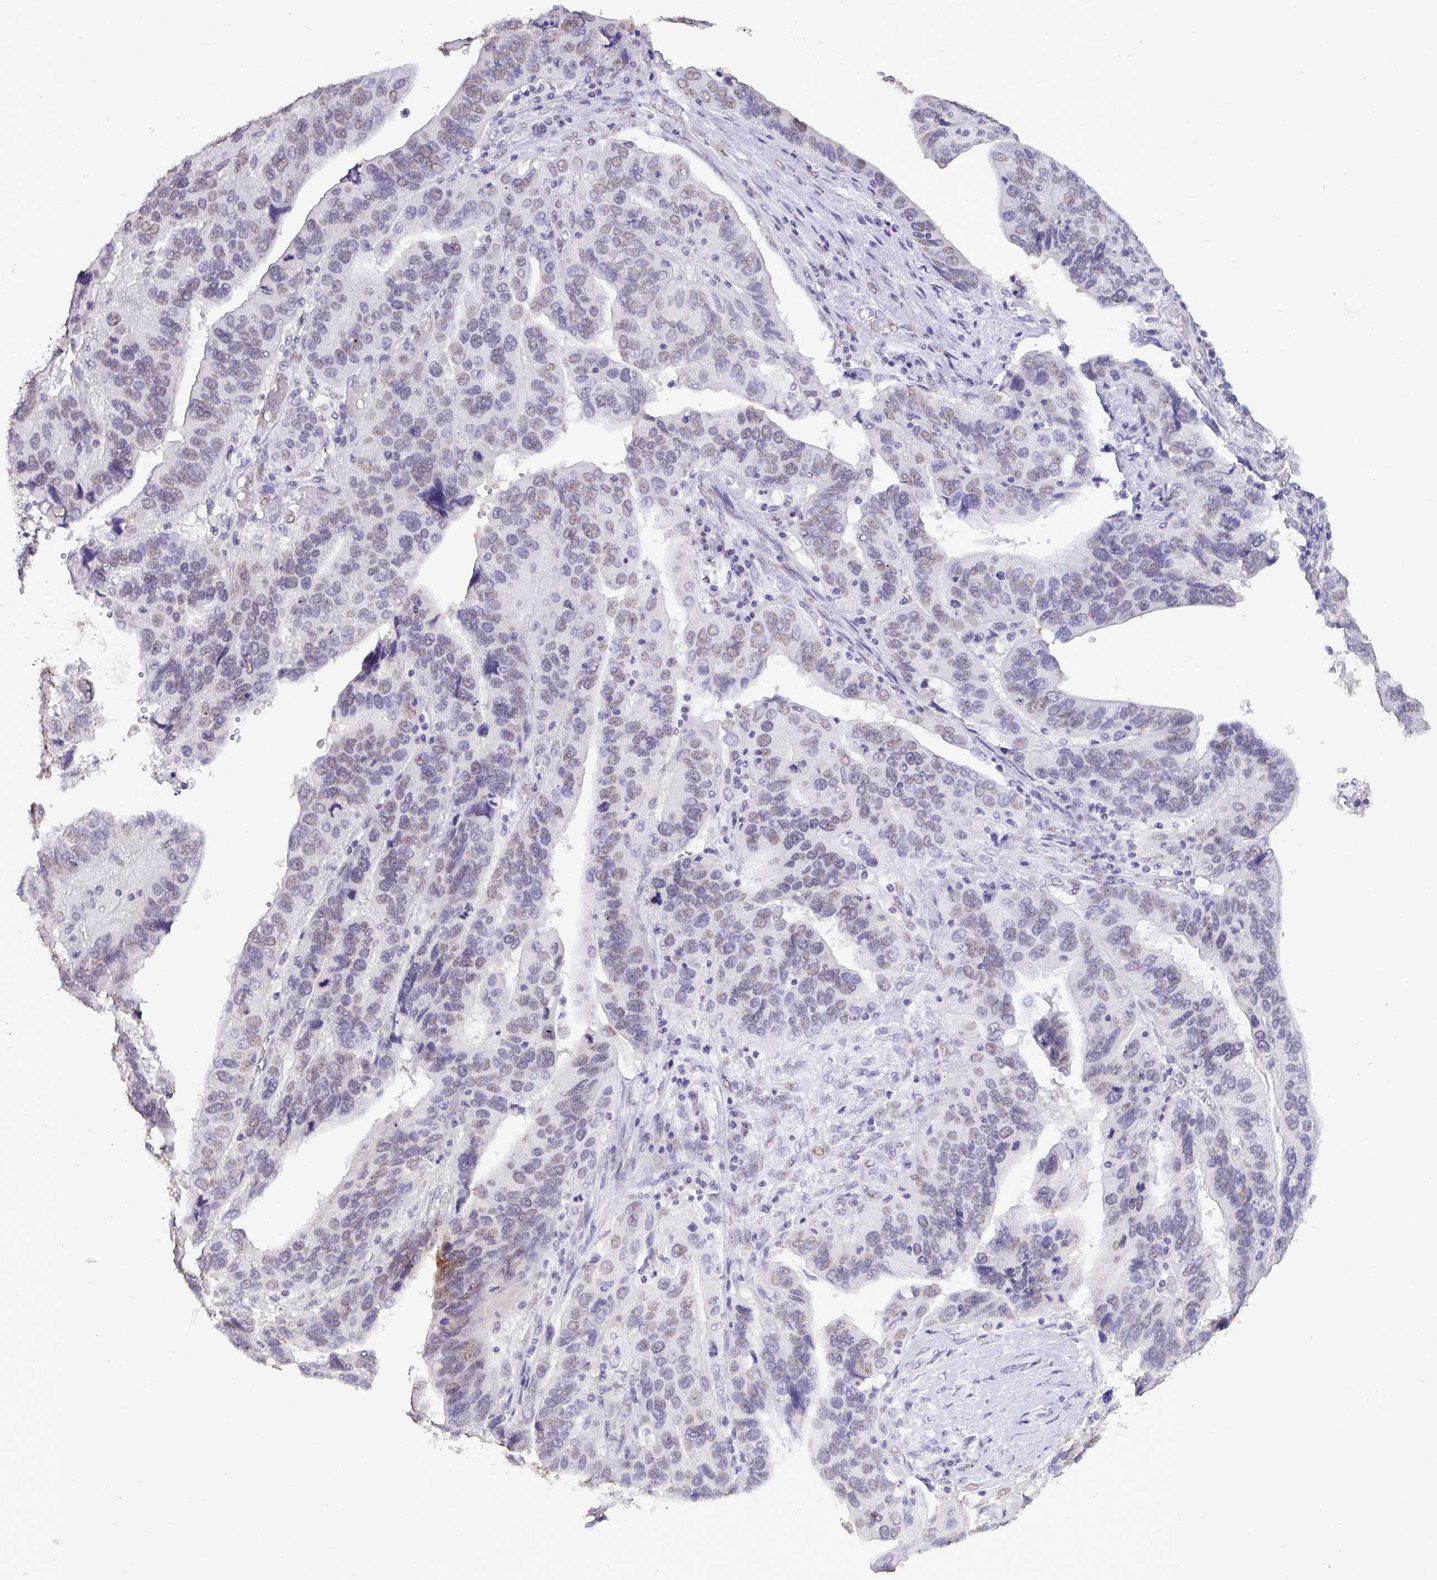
{"staining": {"intensity": "weak", "quantity": "<25%", "location": "nuclear"}, "tissue": "ovarian cancer", "cell_type": "Tumor cells", "image_type": "cancer", "snomed": [{"axis": "morphology", "description": "Cystadenocarcinoma, serous, NOS"}, {"axis": "topography", "description": "Ovary"}], "caption": "DAB immunohistochemical staining of ovarian cancer exhibits no significant positivity in tumor cells. (Brightfield microscopy of DAB (3,3'-diaminobenzidine) IHC at high magnification).", "gene": "SEMA6B", "patient": {"sex": "female", "age": 79}}